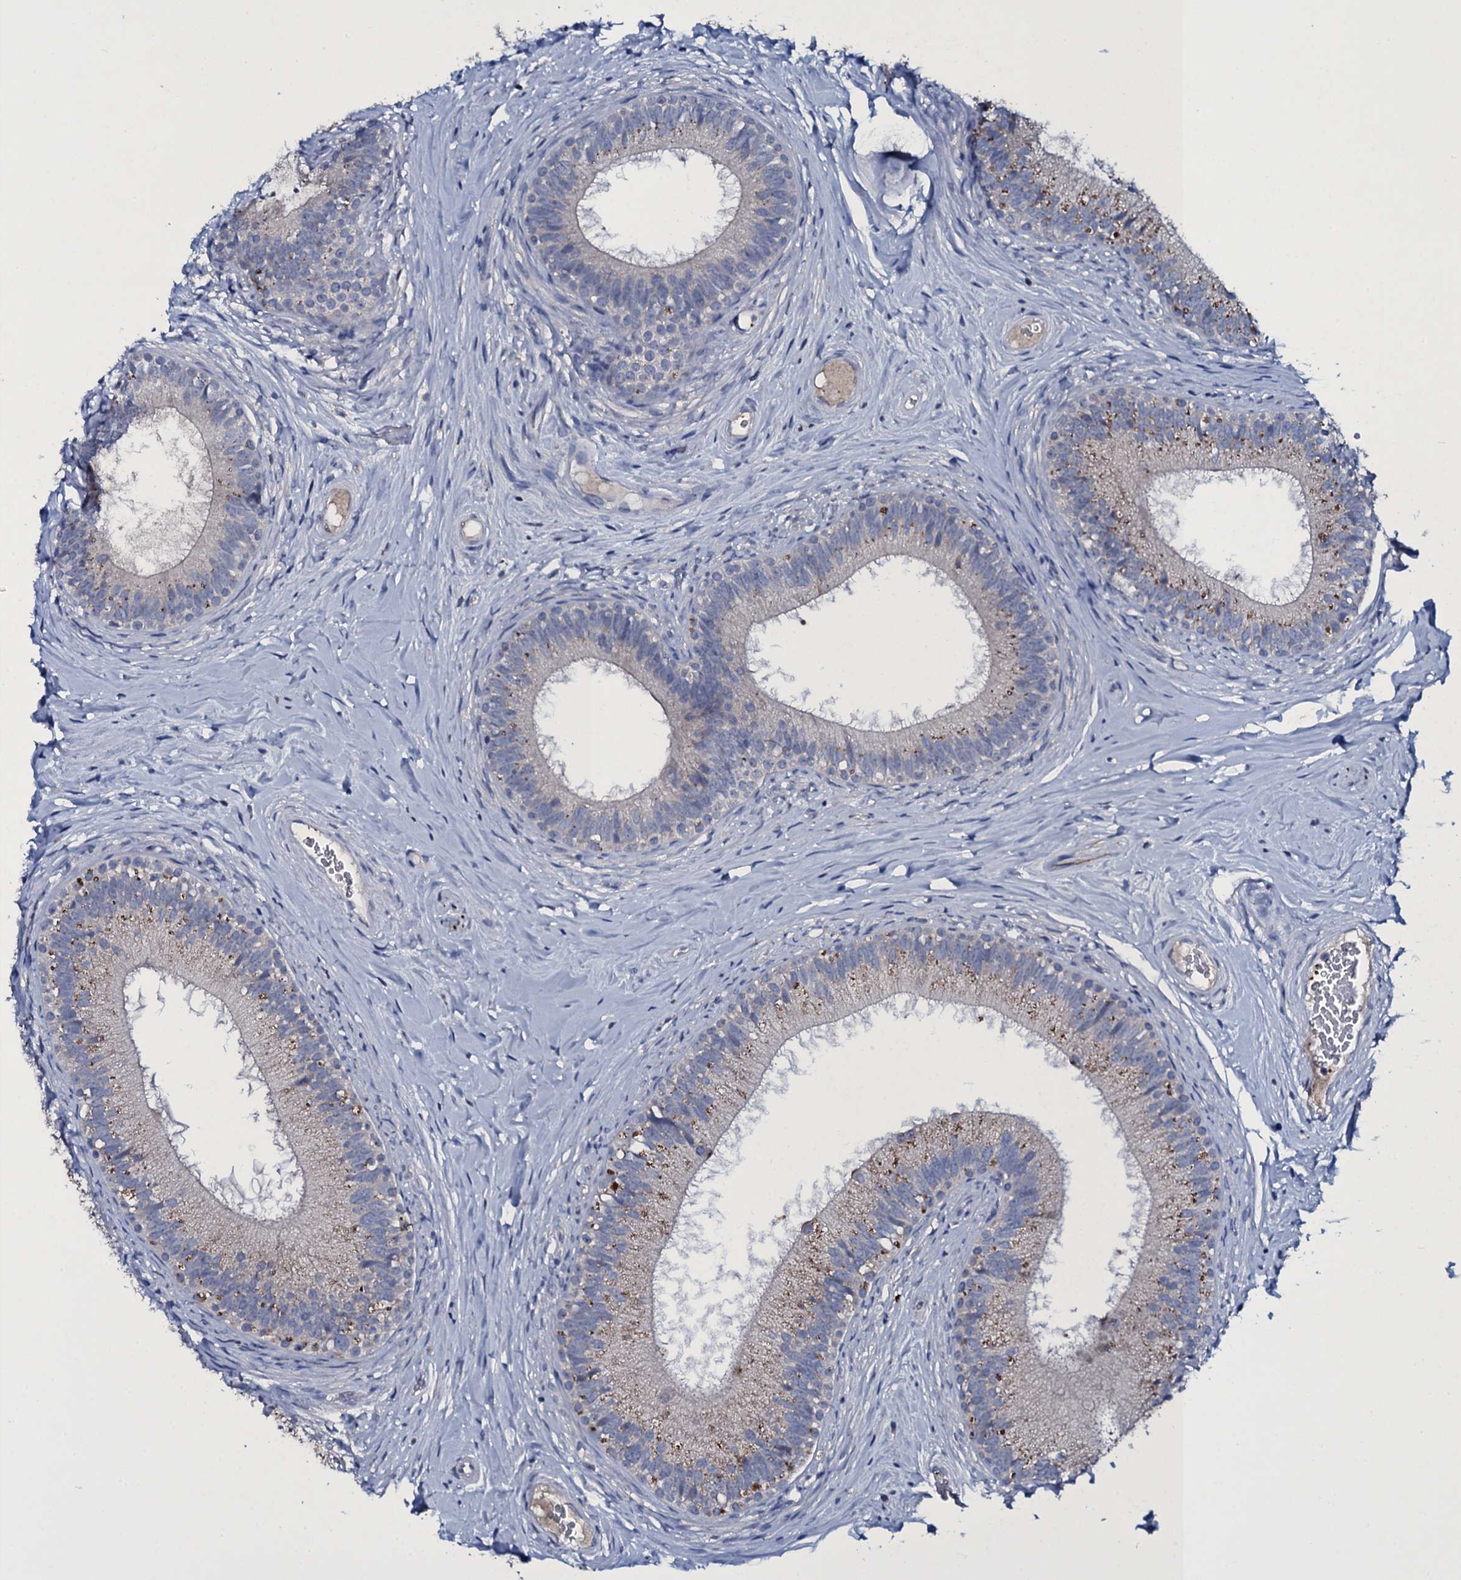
{"staining": {"intensity": "weak", "quantity": "<25%", "location": "cytoplasmic/membranous"}, "tissue": "epididymis", "cell_type": "Glandular cells", "image_type": "normal", "snomed": [{"axis": "morphology", "description": "Normal tissue, NOS"}, {"axis": "topography", "description": "Epididymis"}], "caption": "DAB (3,3'-diaminobenzidine) immunohistochemical staining of normal epididymis reveals no significant positivity in glandular cells.", "gene": "TPGS2", "patient": {"sex": "male", "age": 33}}